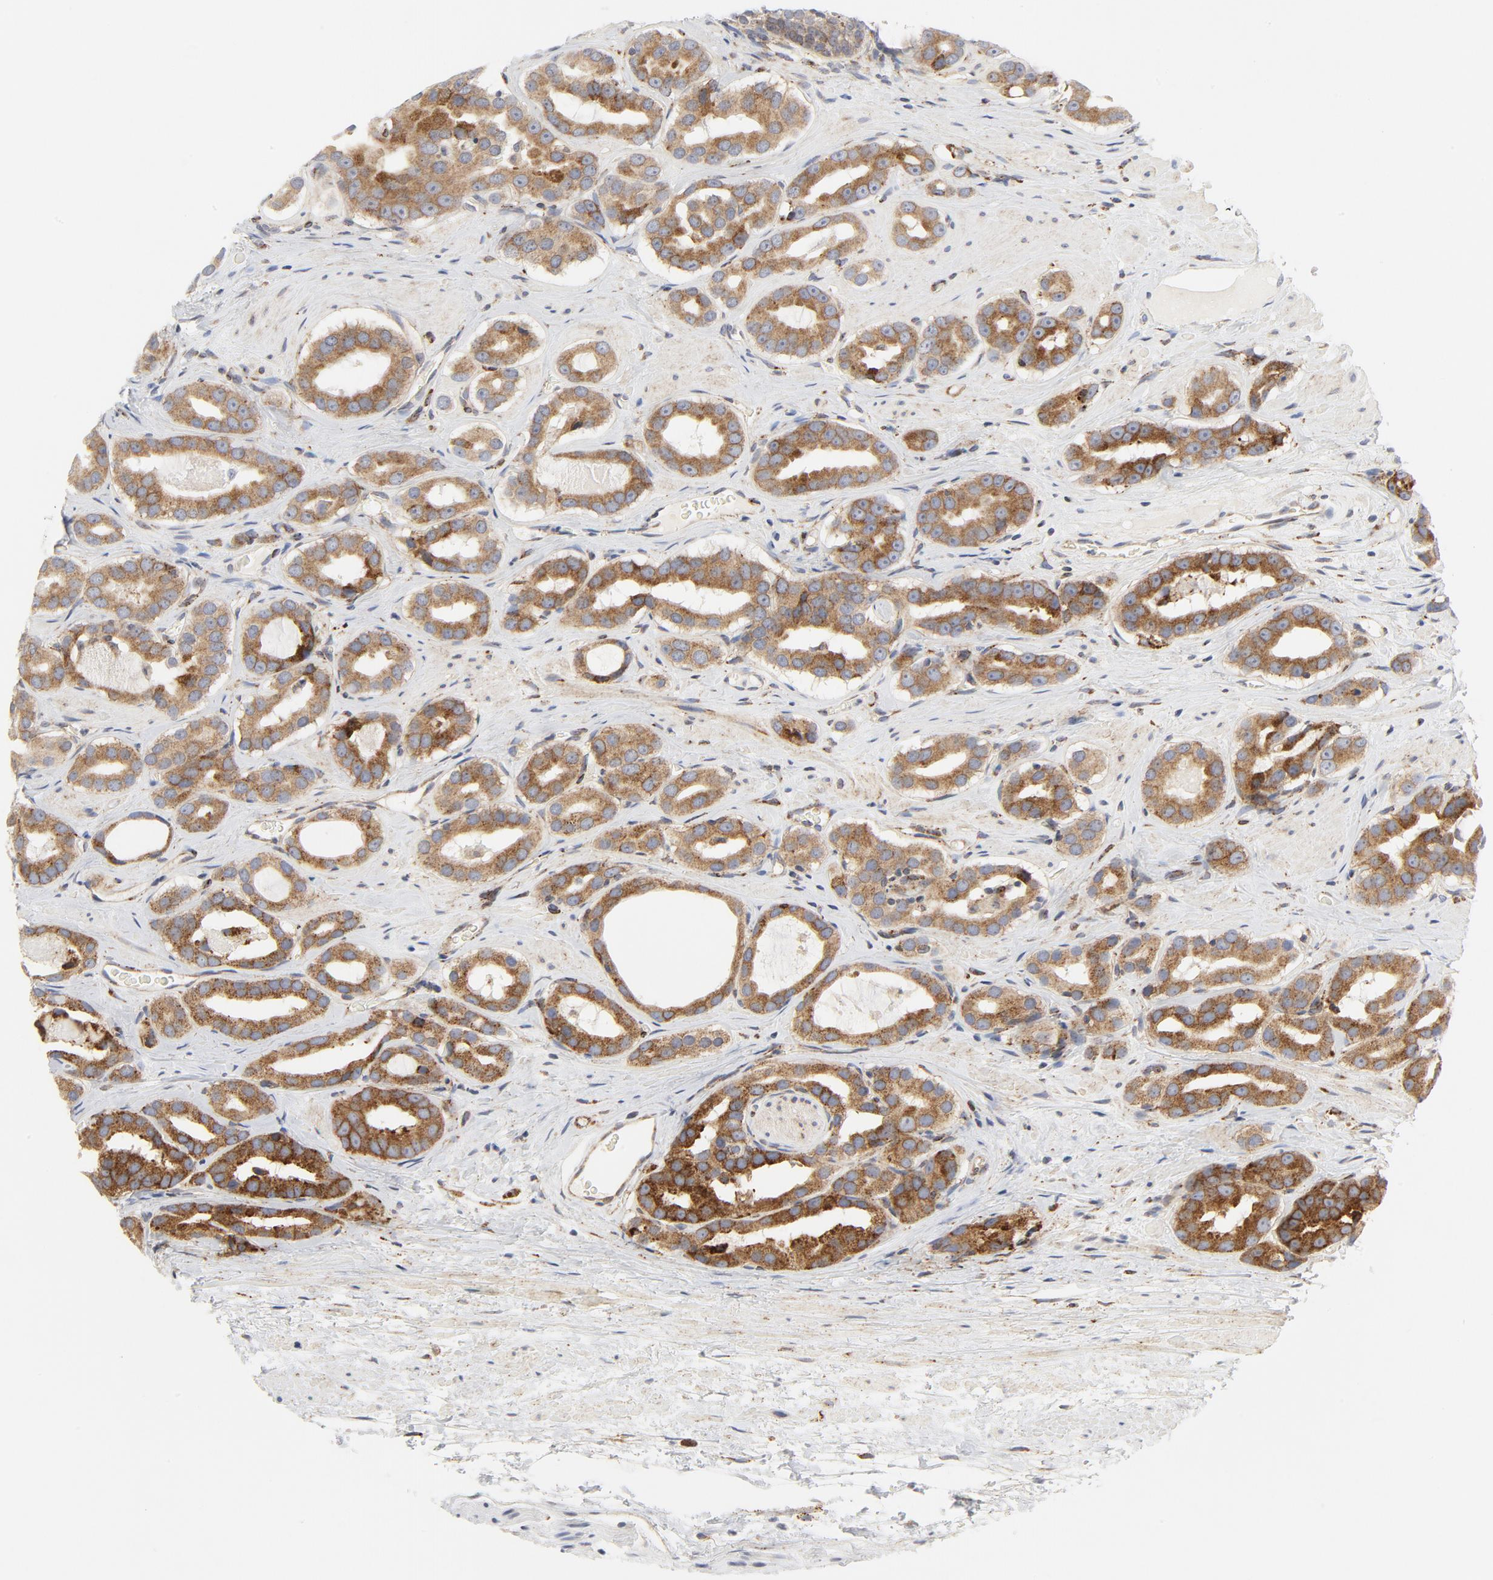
{"staining": {"intensity": "moderate", "quantity": ">75%", "location": "cytoplasmic/membranous"}, "tissue": "prostate cancer", "cell_type": "Tumor cells", "image_type": "cancer", "snomed": [{"axis": "morphology", "description": "Adenocarcinoma, Low grade"}, {"axis": "topography", "description": "Prostate"}], "caption": "Immunohistochemical staining of human prostate cancer (low-grade adenocarcinoma) exhibits medium levels of moderate cytoplasmic/membranous staining in about >75% of tumor cells.", "gene": "LRP6", "patient": {"sex": "male", "age": 59}}